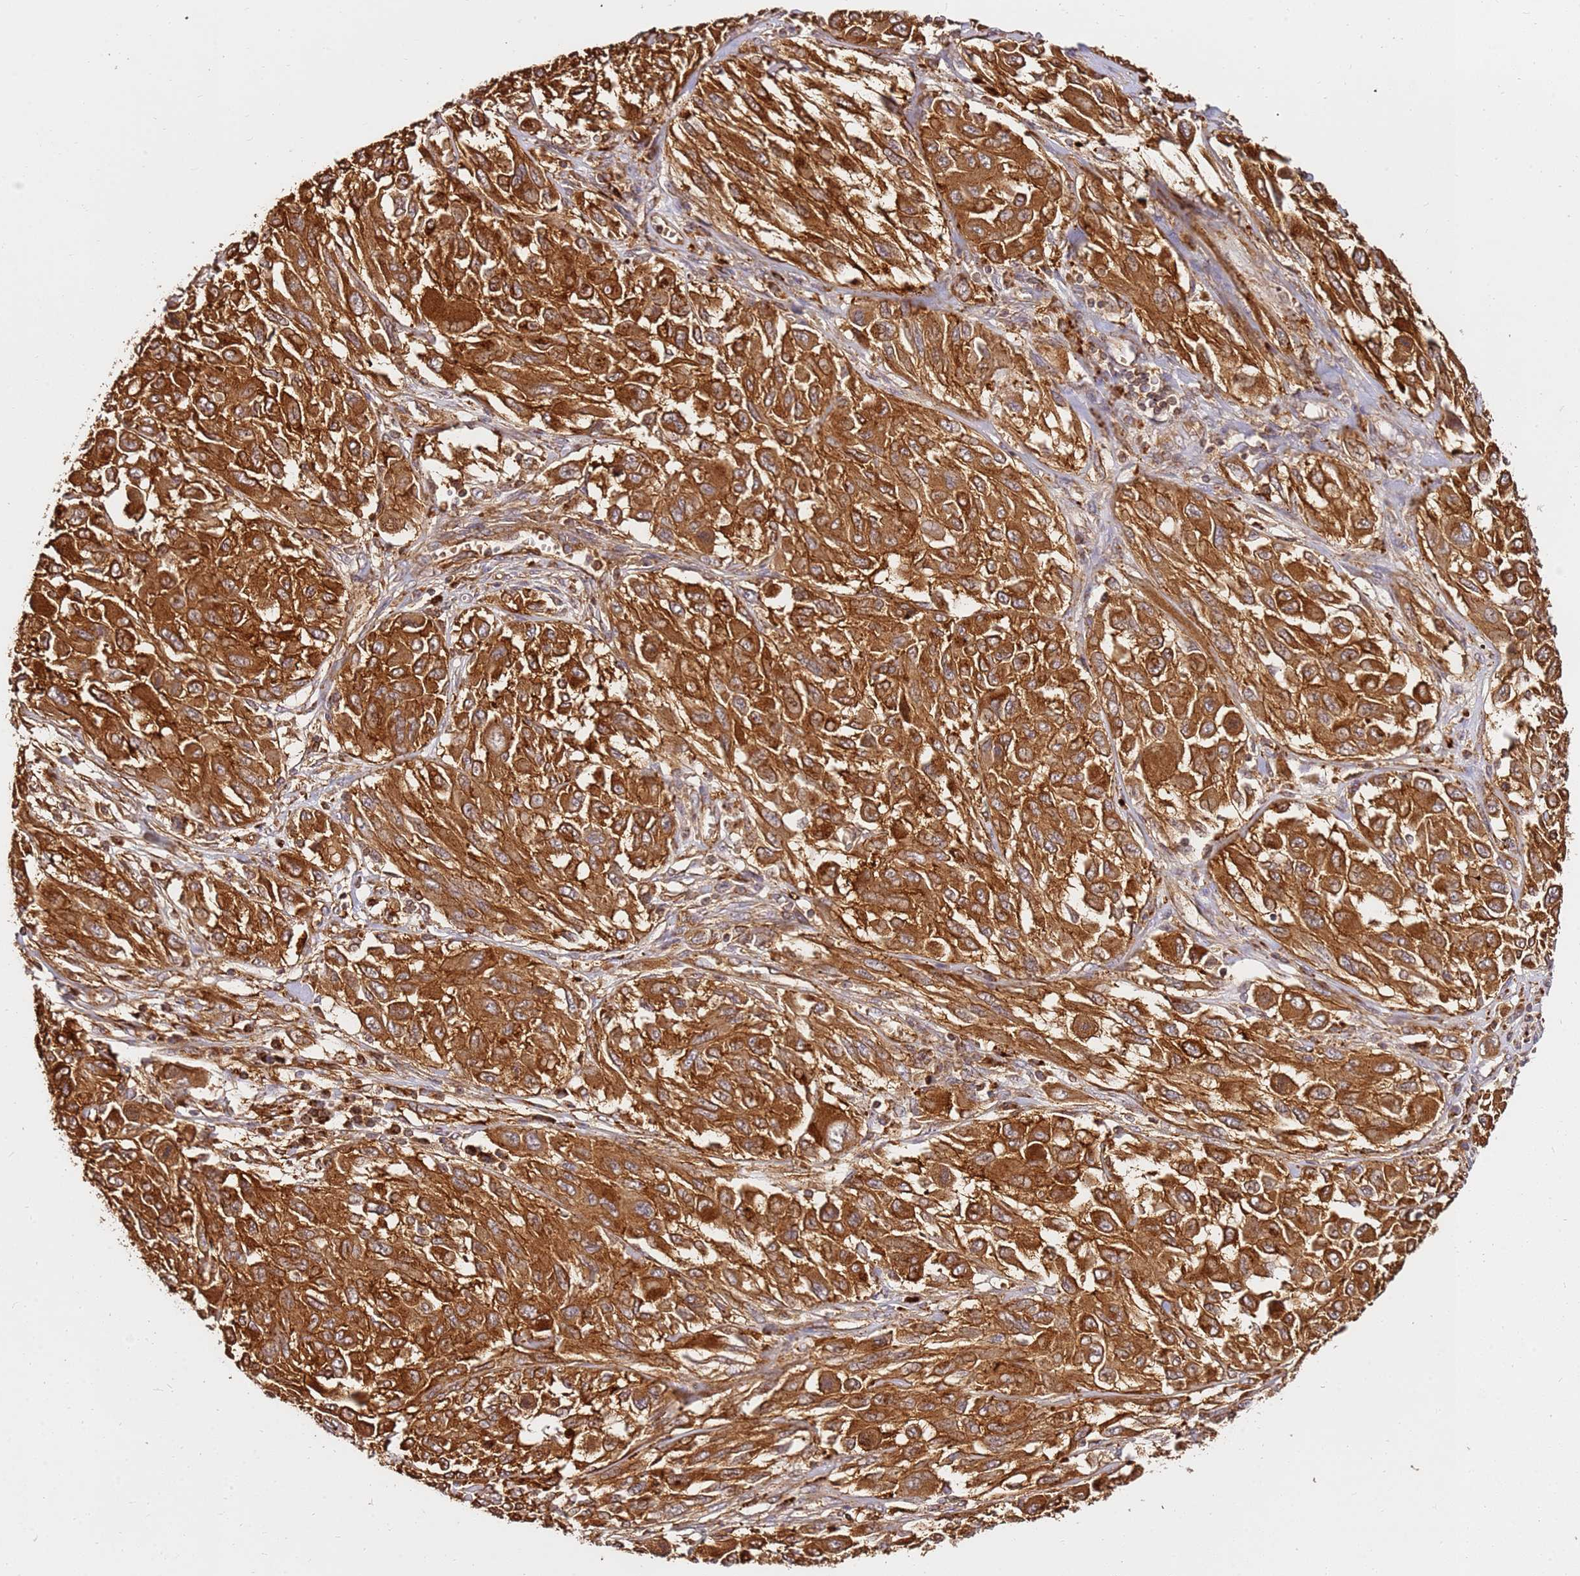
{"staining": {"intensity": "strong", "quantity": ">75%", "location": "cytoplasmic/membranous"}, "tissue": "melanoma", "cell_type": "Tumor cells", "image_type": "cancer", "snomed": [{"axis": "morphology", "description": "Malignant melanoma, NOS"}, {"axis": "topography", "description": "Skin"}], "caption": "Melanoma stained for a protein (brown) displays strong cytoplasmic/membranous positive positivity in approximately >75% of tumor cells.", "gene": "DVL3", "patient": {"sex": "female", "age": 91}}